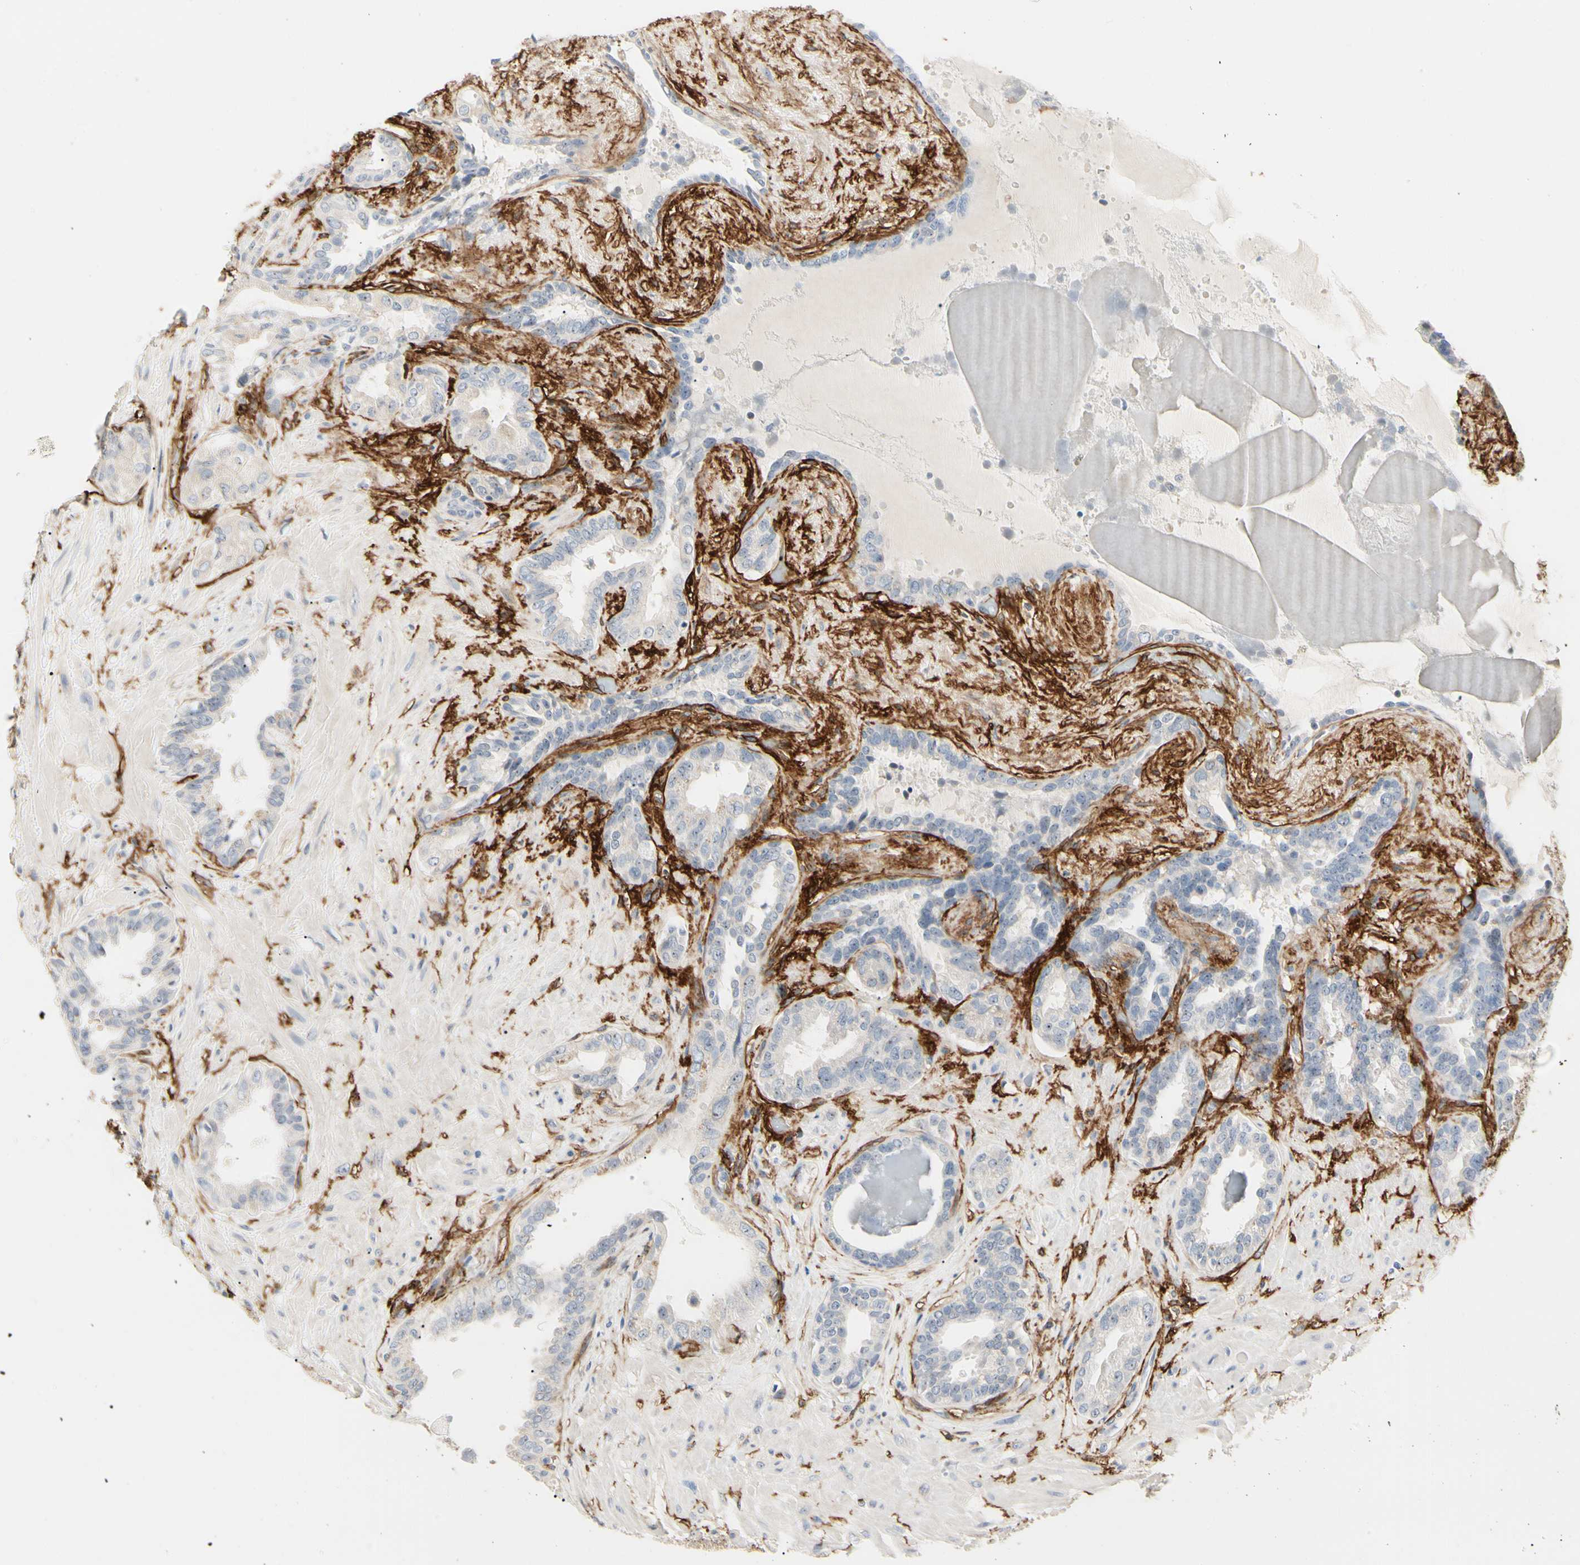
{"staining": {"intensity": "negative", "quantity": "none", "location": "none"}, "tissue": "seminal vesicle", "cell_type": "Glandular cells", "image_type": "normal", "snomed": [{"axis": "morphology", "description": "Normal tissue, NOS"}, {"axis": "topography", "description": "Seminal veicle"}], "caption": "Histopathology image shows no protein expression in glandular cells of normal seminal vesicle. (DAB IHC with hematoxylin counter stain).", "gene": "GGT5", "patient": {"sex": "male", "age": 61}}